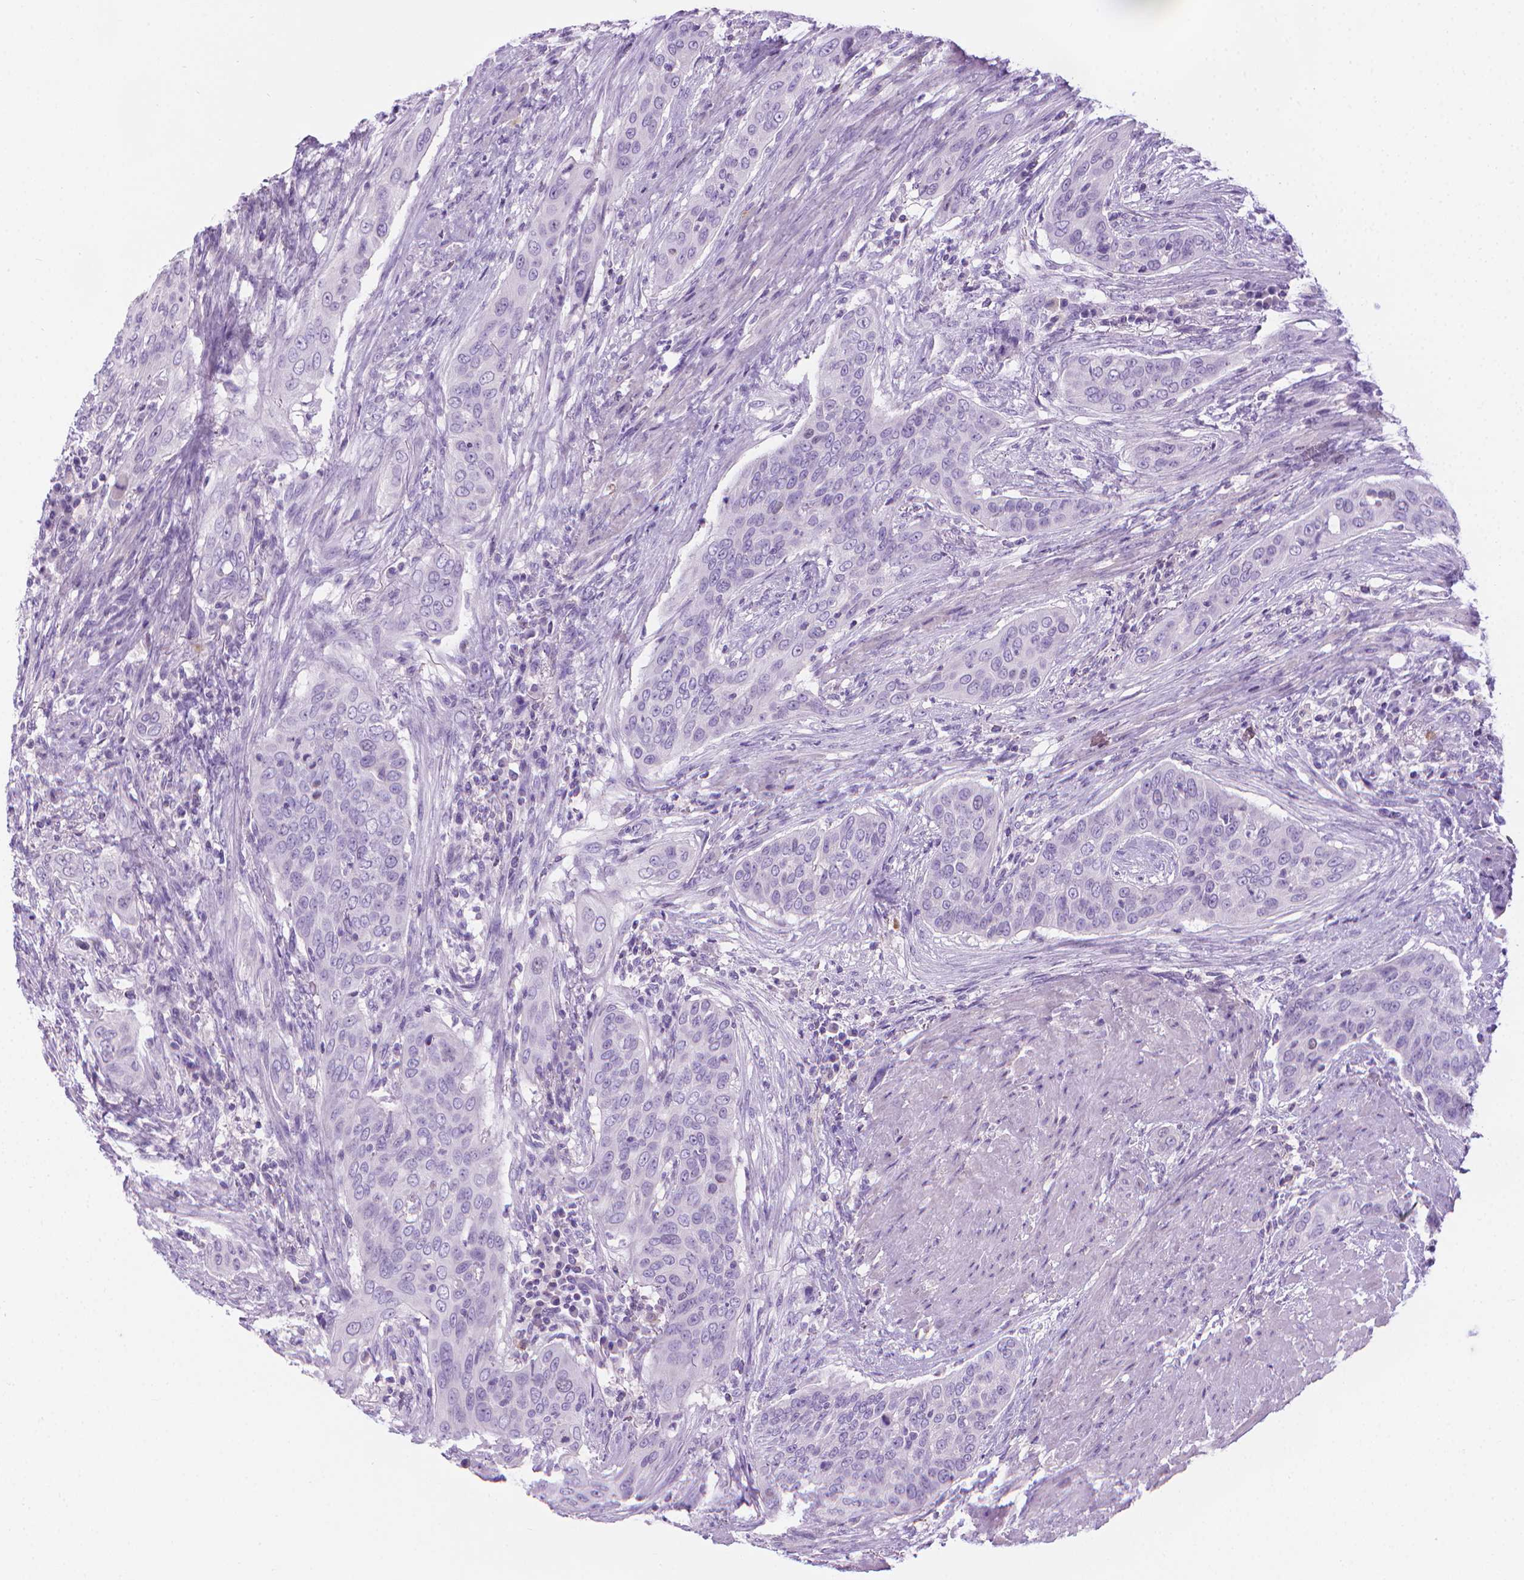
{"staining": {"intensity": "negative", "quantity": "none", "location": "none"}, "tissue": "urothelial cancer", "cell_type": "Tumor cells", "image_type": "cancer", "snomed": [{"axis": "morphology", "description": "Urothelial carcinoma, High grade"}, {"axis": "topography", "description": "Urinary bladder"}], "caption": "High power microscopy image of an IHC photomicrograph of urothelial cancer, revealing no significant staining in tumor cells.", "gene": "SPAG6", "patient": {"sex": "male", "age": 82}}